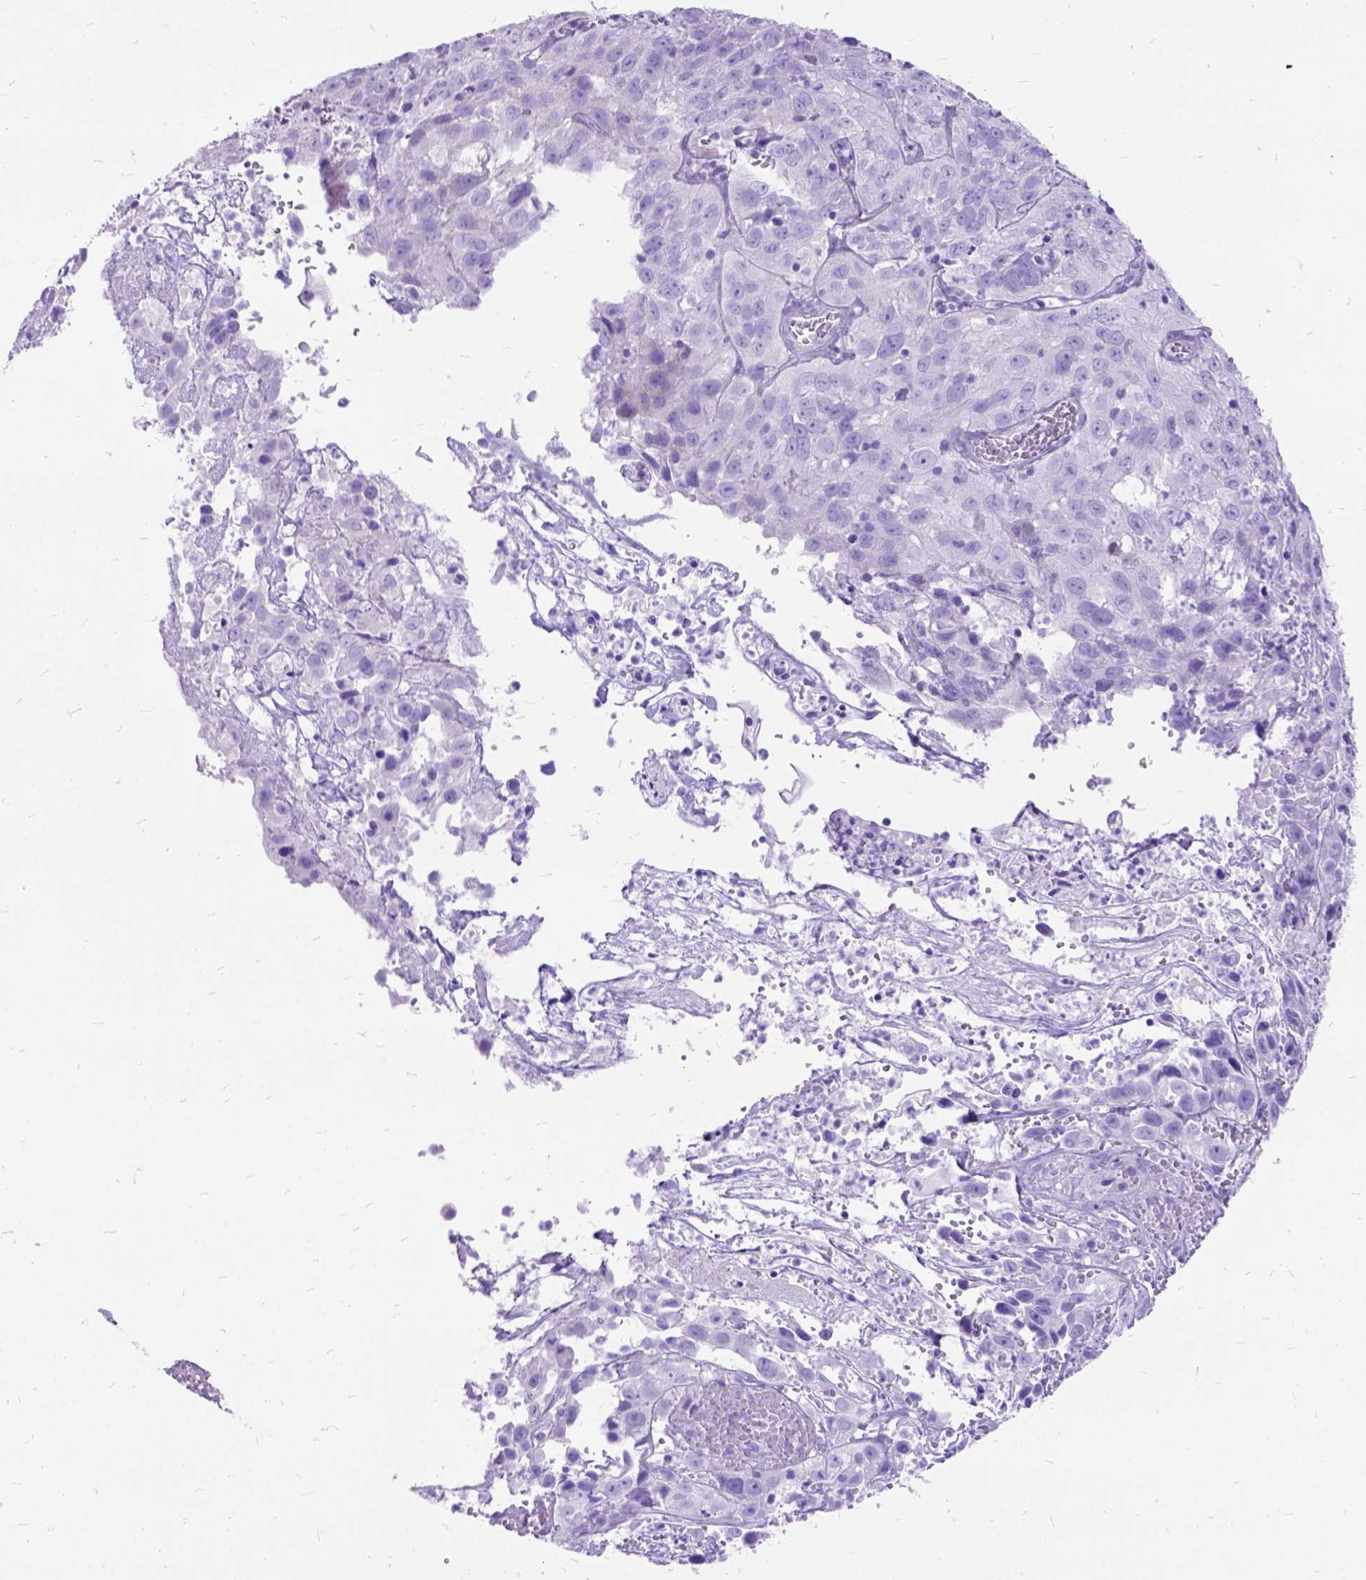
{"staining": {"intensity": "negative", "quantity": "none", "location": "none"}, "tissue": "cervical cancer", "cell_type": "Tumor cells", "image_type": "cancer", "snomed": [{"axis": "morphology", "description": "Squamous cell carcinoma, NOS"}, {"axis": "topography", "description": "Cervix"}], "caption": "Cervical squamous cell carcinoma stained for a protein using IHC exhibits no staining tumor cells.", "gene": "DNAH2", "patient": {"sex": "female", "age": 32}}